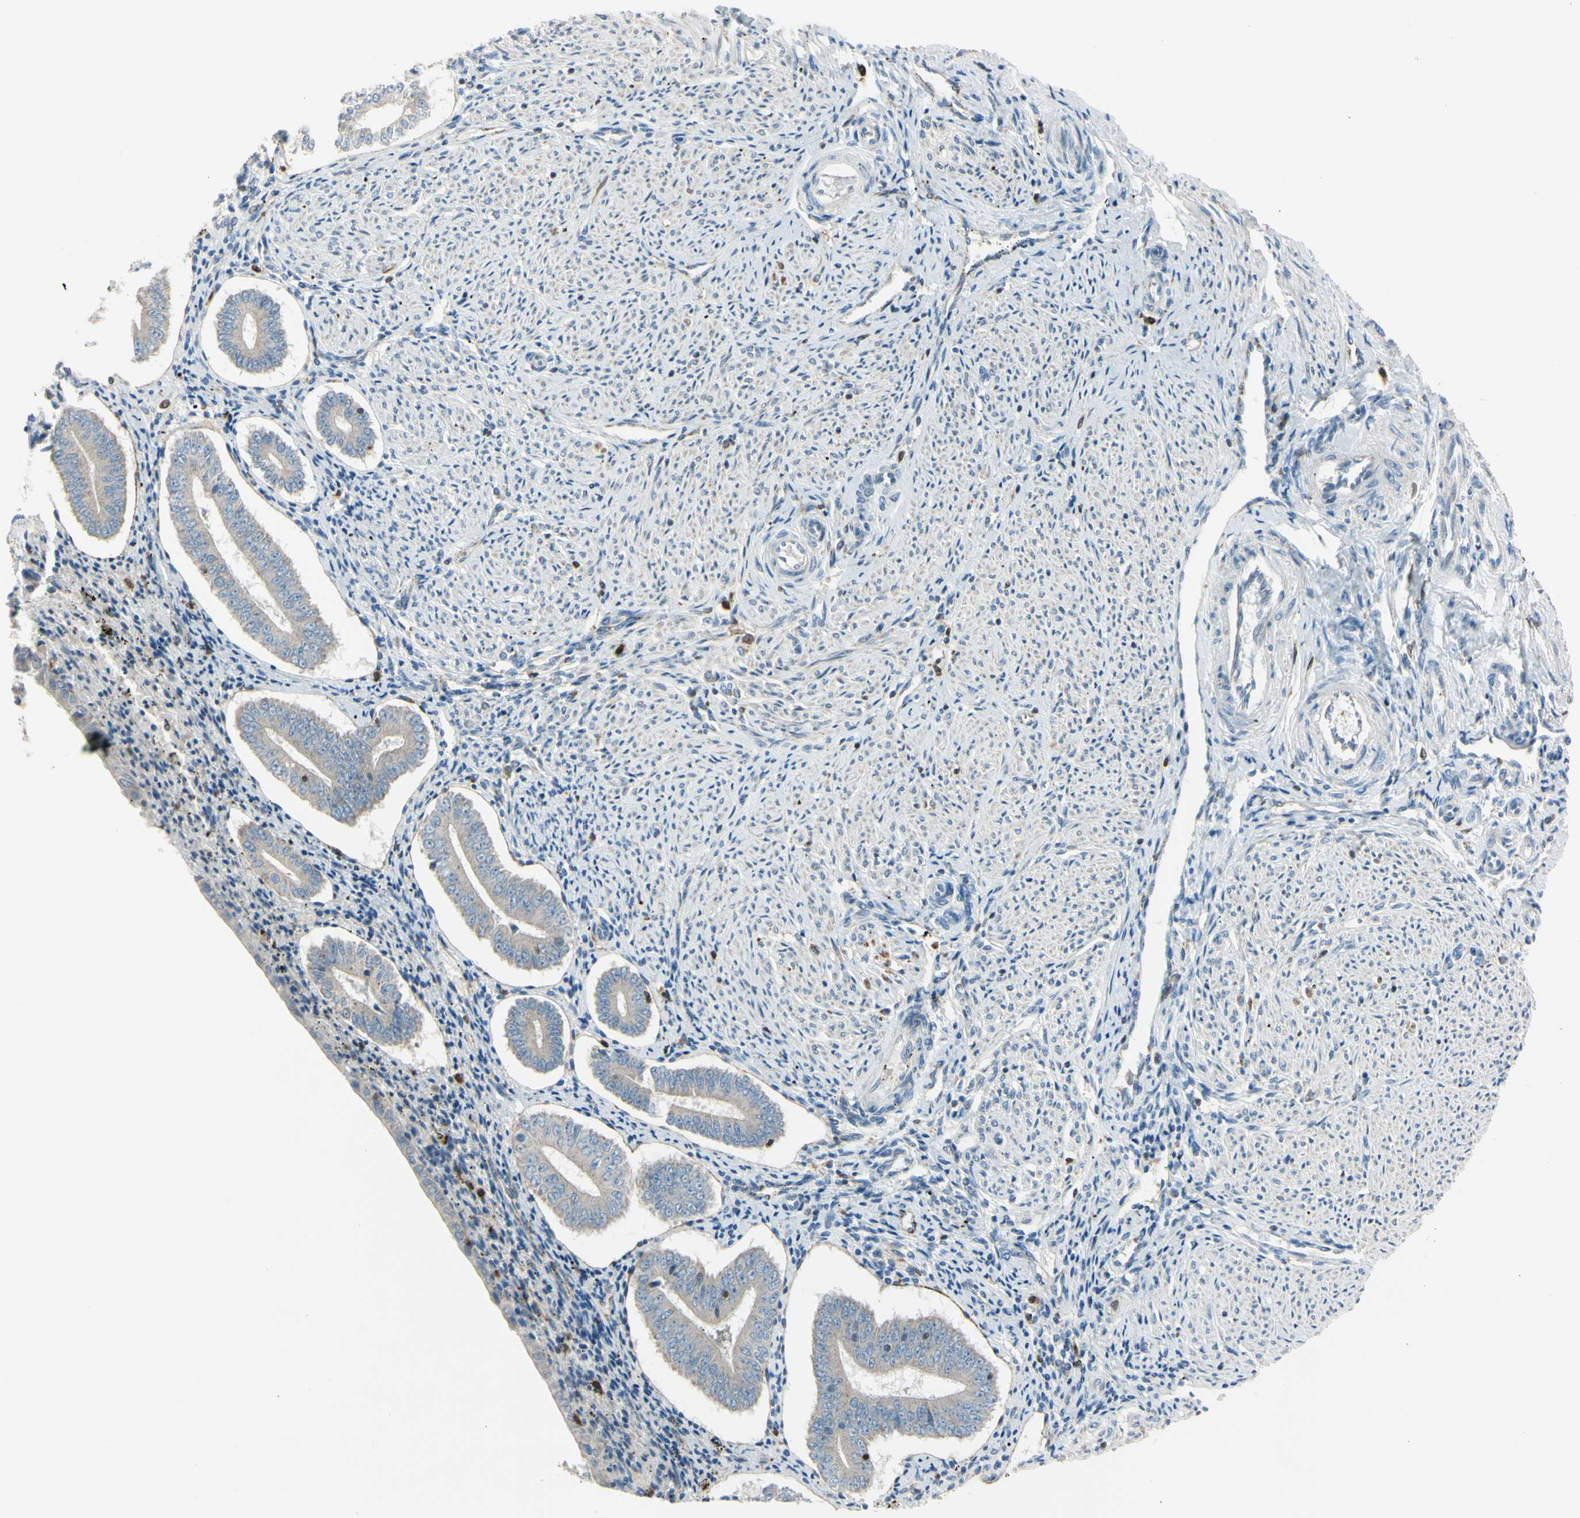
{"staining": {"intensity": "negative", "quantity": "none", "location": "none"}, "tissue": "endometrium", "cell_type": "Cells in endometrial stroma", "image_type": "normal", "snomed": [{"axis": "morphology", "description": "Normal tissue, NOS"}, {"axis": "topography", "description": "Endometrium"}], "caption": "Immunohistochemistry (IHC) image of normal endometrium: endometrium stained with DAB reveals no significant protein expression in cells in endometrial stroma. The staining was performed using DAB (3,3'-diaminobenzidine) to visualize the protein expression in brown, while the nuclei were stained in blue with hematoxylin (Magnification: 20x).", "gene": "CYRIB", "patient": {"sex": "female", "age": 42}}